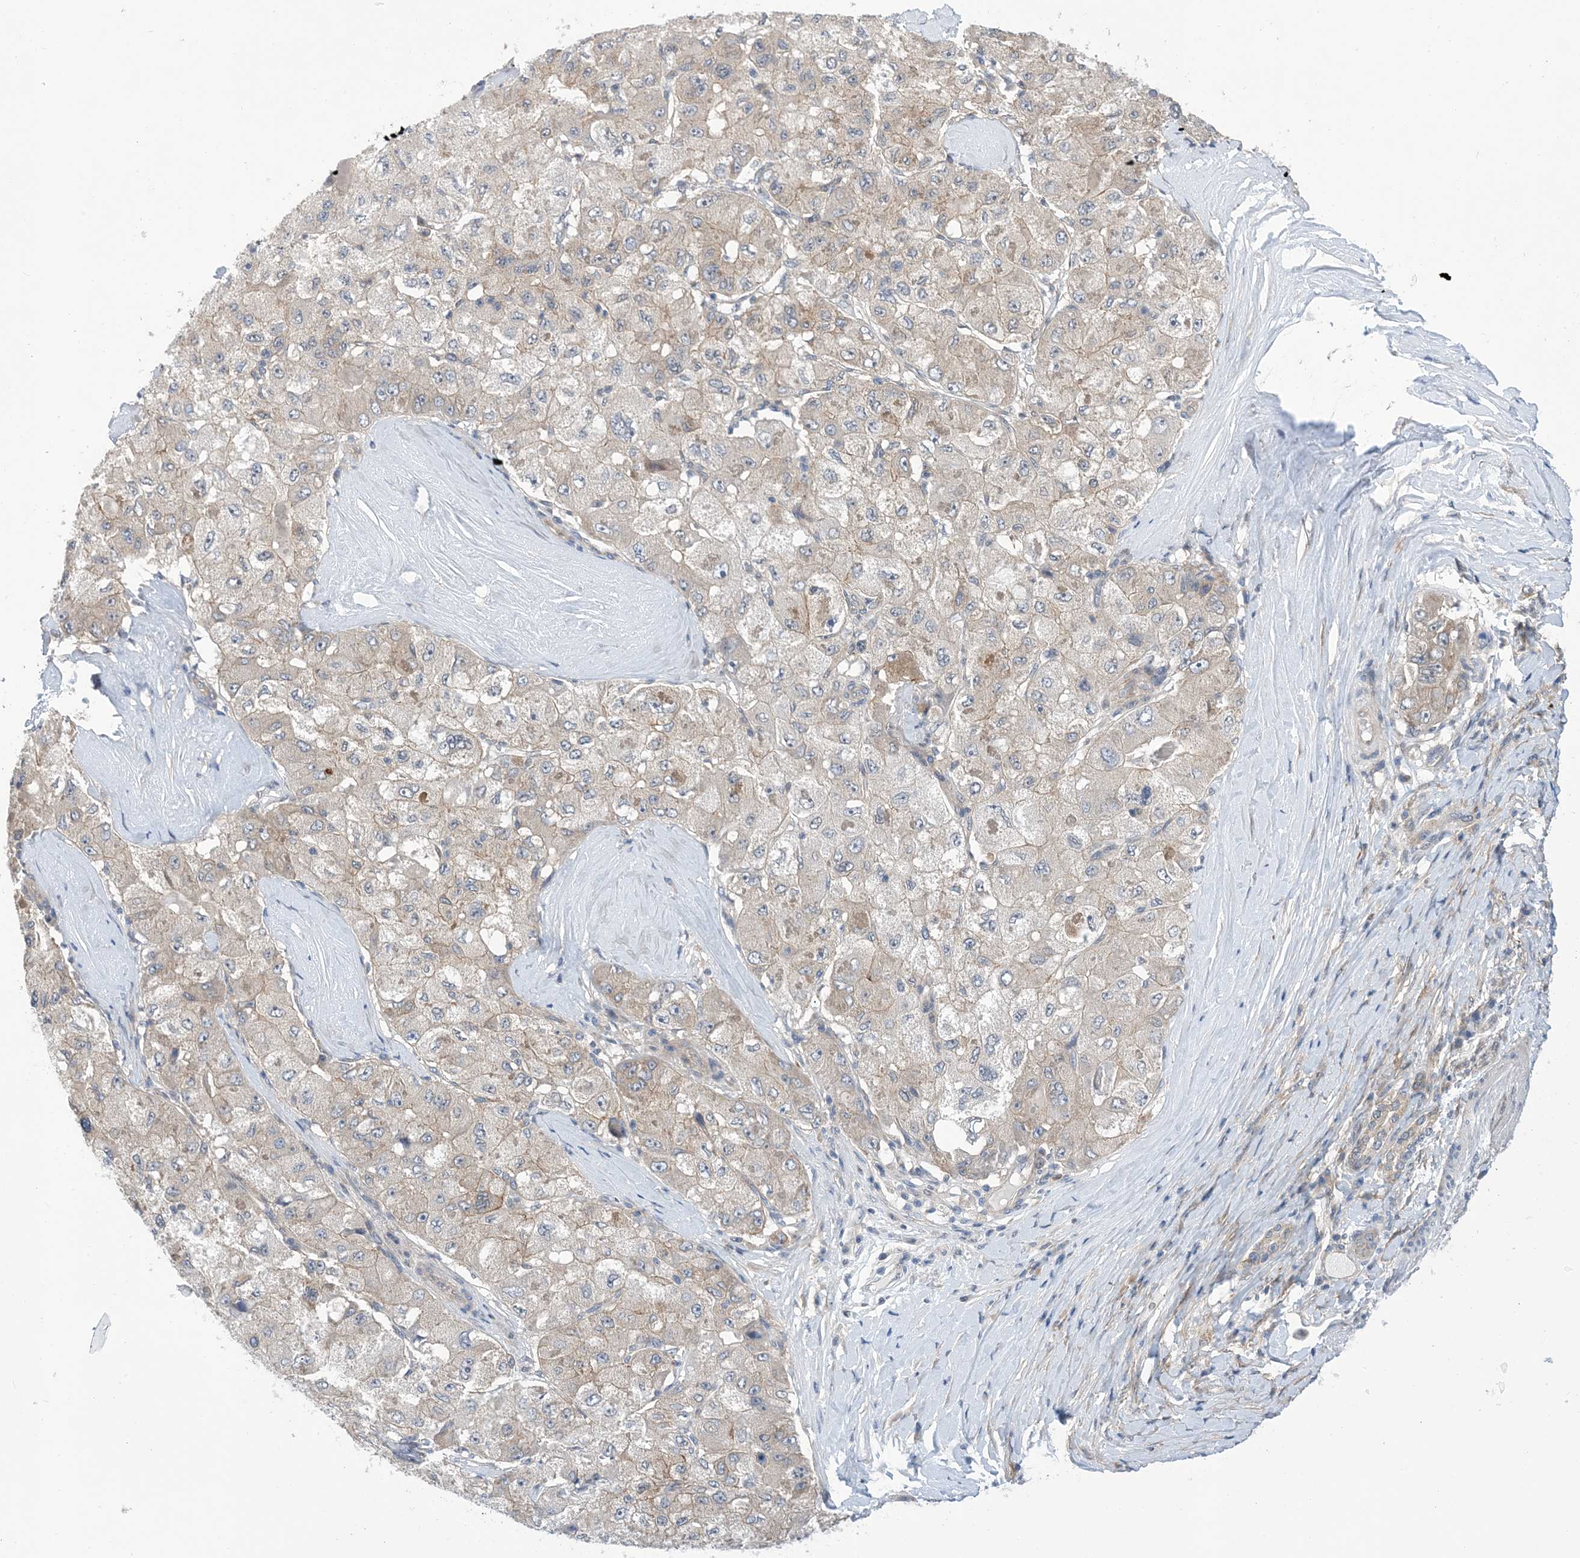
{"staining": {"intensity": "negative", "quantity": "none", "location": "none"}, "tissue": "liver cancer", "cell_type": "Tumor cells", "image_type": "cancer", "snomed": [{"axis": "morphology", "description": "Carcinoma, Hepatocellular, NOS"}, {"axis": "topography", "description": "Liver"}], "caption": "Immunohistochemistry (IHC) image of neoplastic tissue: liver cancer (hepatocellular carcinoma) stained with DAB reveals no significant protein expression in tumor cells.", "gene": "EHBP1", "patient": {"sex": "male", "age": 80}}